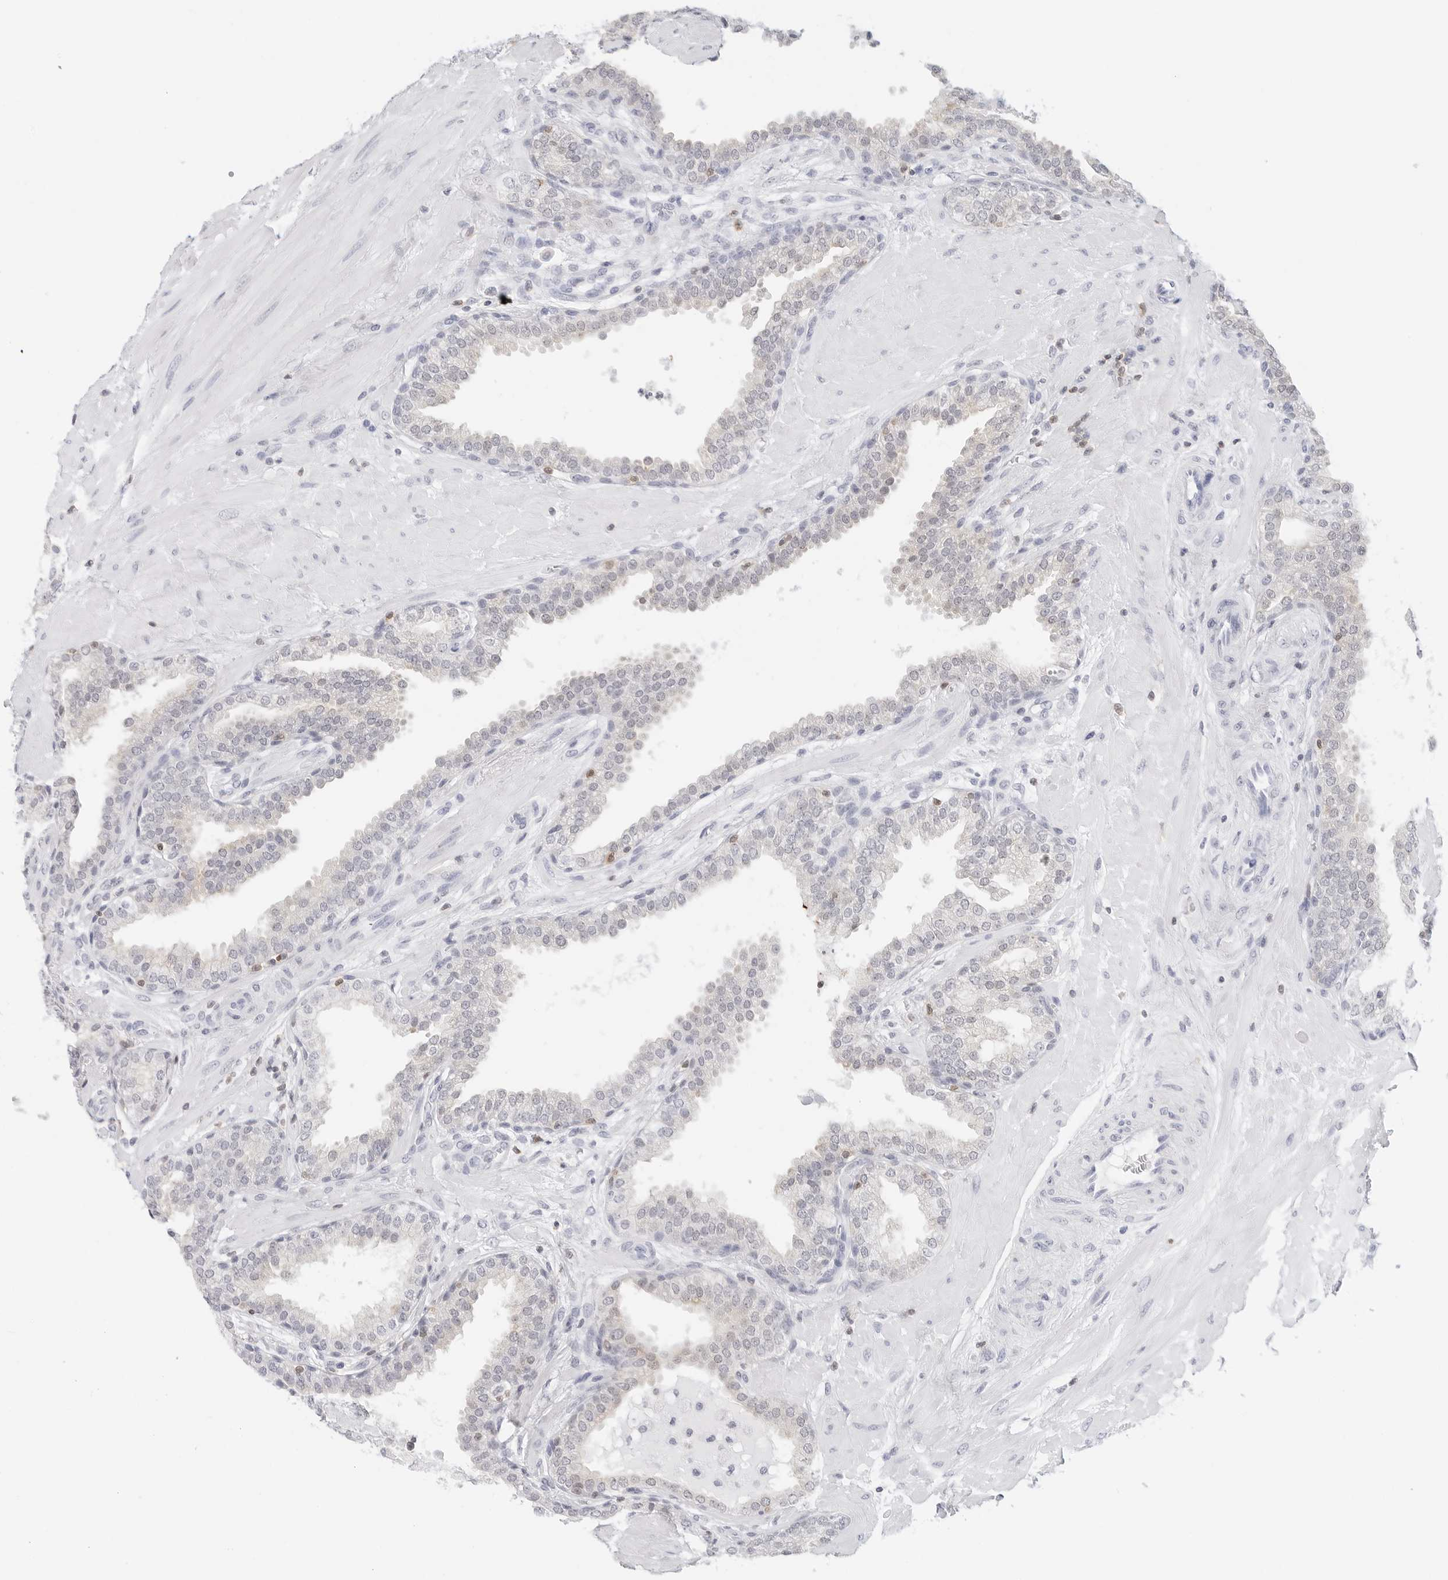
{"staining": {"intensity": "weak", "quantity": "<25%", "location": "cytoplasmic/membranous"}, "tissue": "prostate", "cell_type": "Glandular cells", "image_type": "normal", "snomed": [{"axis": "morphology", "description": "Normal tissue, NOS"}, {"axis": "topography", "description": "Prostate"}], "caption": "DAB immunohistochemical staining of unremarkable prostate reveals no significant positivity in glandular cells. The staining is performed using DAB (3,3'-diaminobenzidine) brown chromogen with nuclei counter-stained in using hematoxylin.", "gene": "SLC9A3R1", "patient": {"sex": "male", "age": 51}}